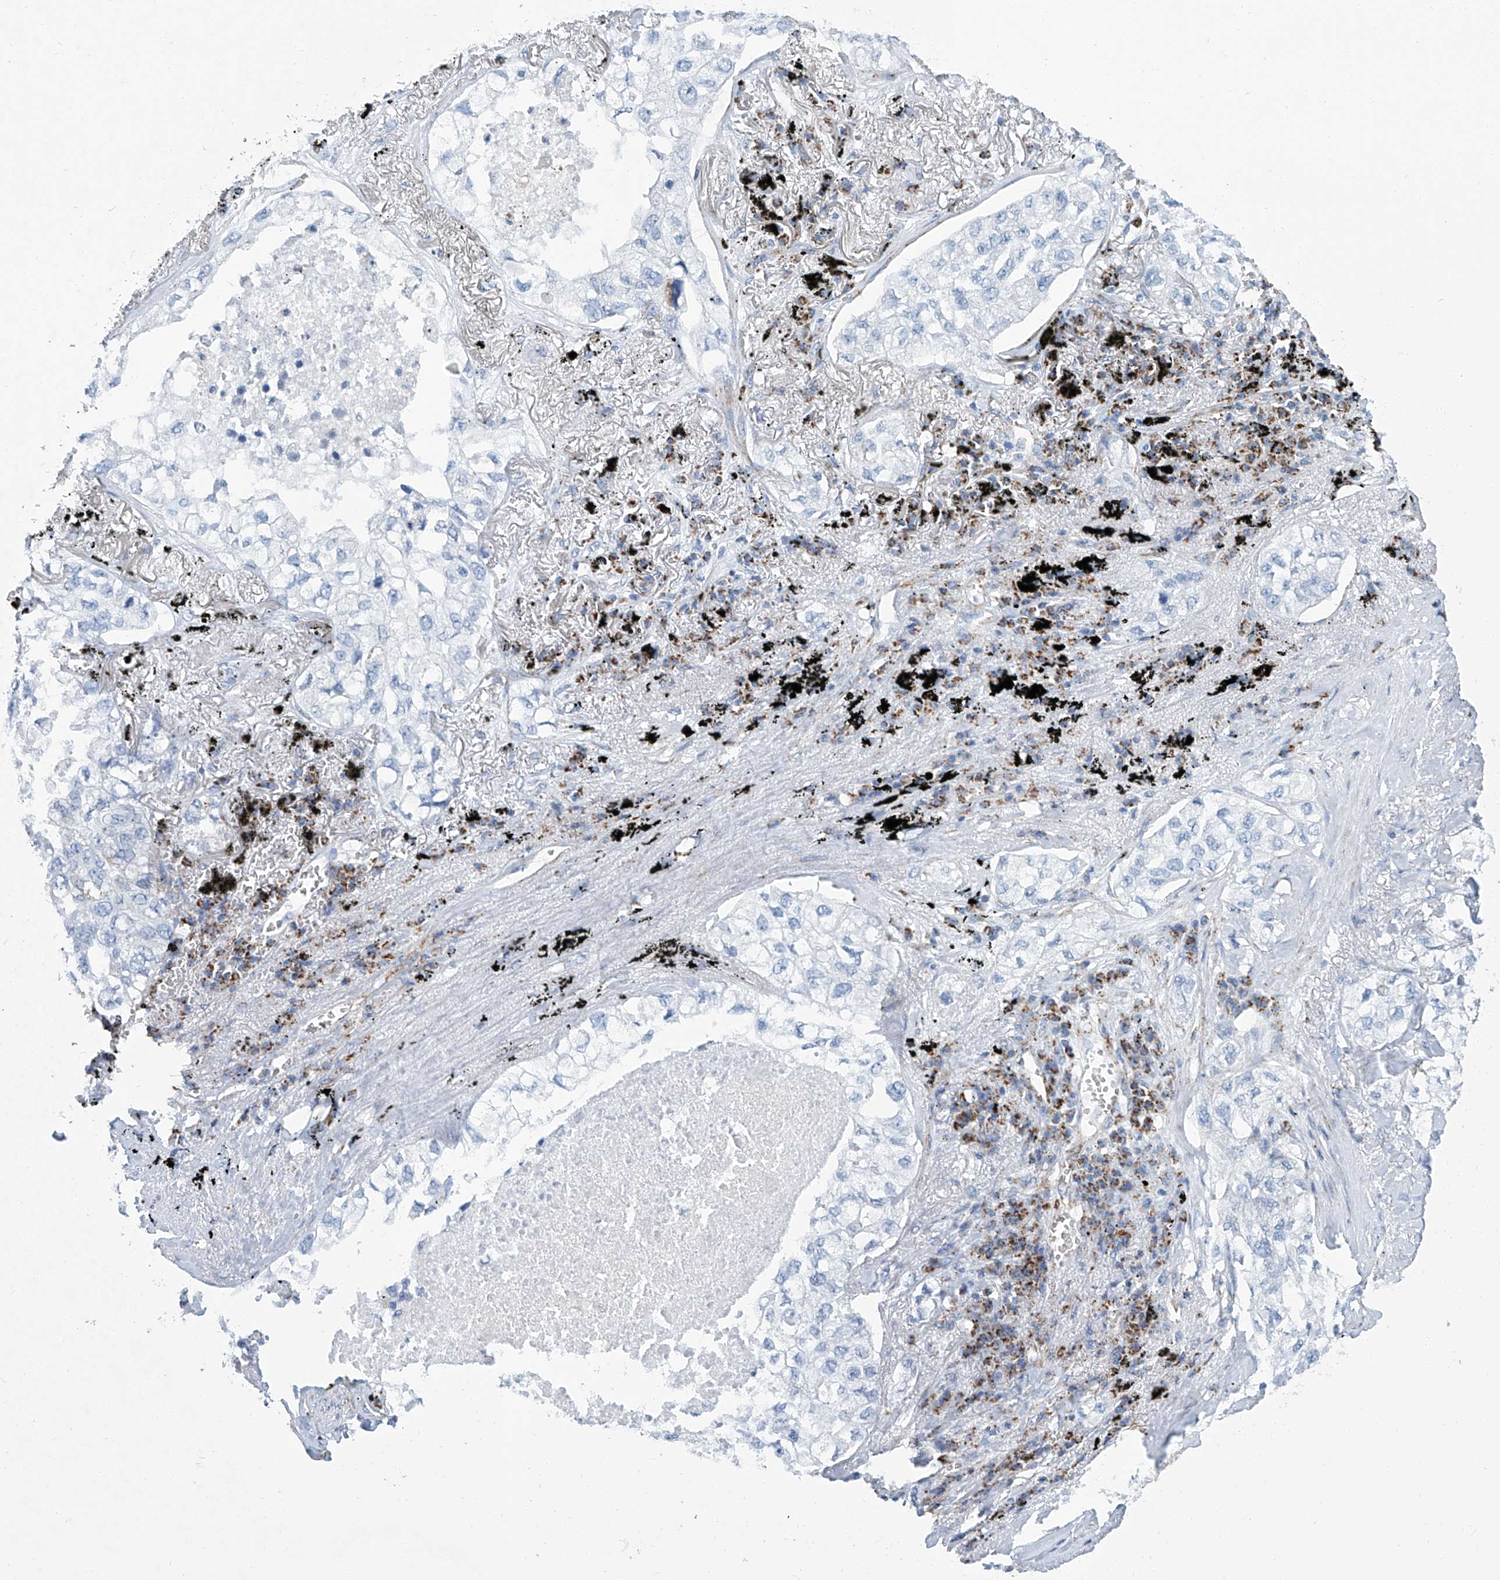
{"staining": {"intensity": "negative", "quantity": "none", "location": "none"}, "tissue": "lung cancer", "cell_type": "Tumor cells", "image_type": "cancer", "snomed": [{"axis": "morphology", "description": "Adenocarcinoma, NOS"}, {"axis": "topography", "description": "Lung"}], "caption": "Lung cancer (adenocarcinoma) stained for a protein using IHC reveals no staining tumor cells.", "gene": "MT-ND1", "patient": {"sex": "male", "age": 65}}